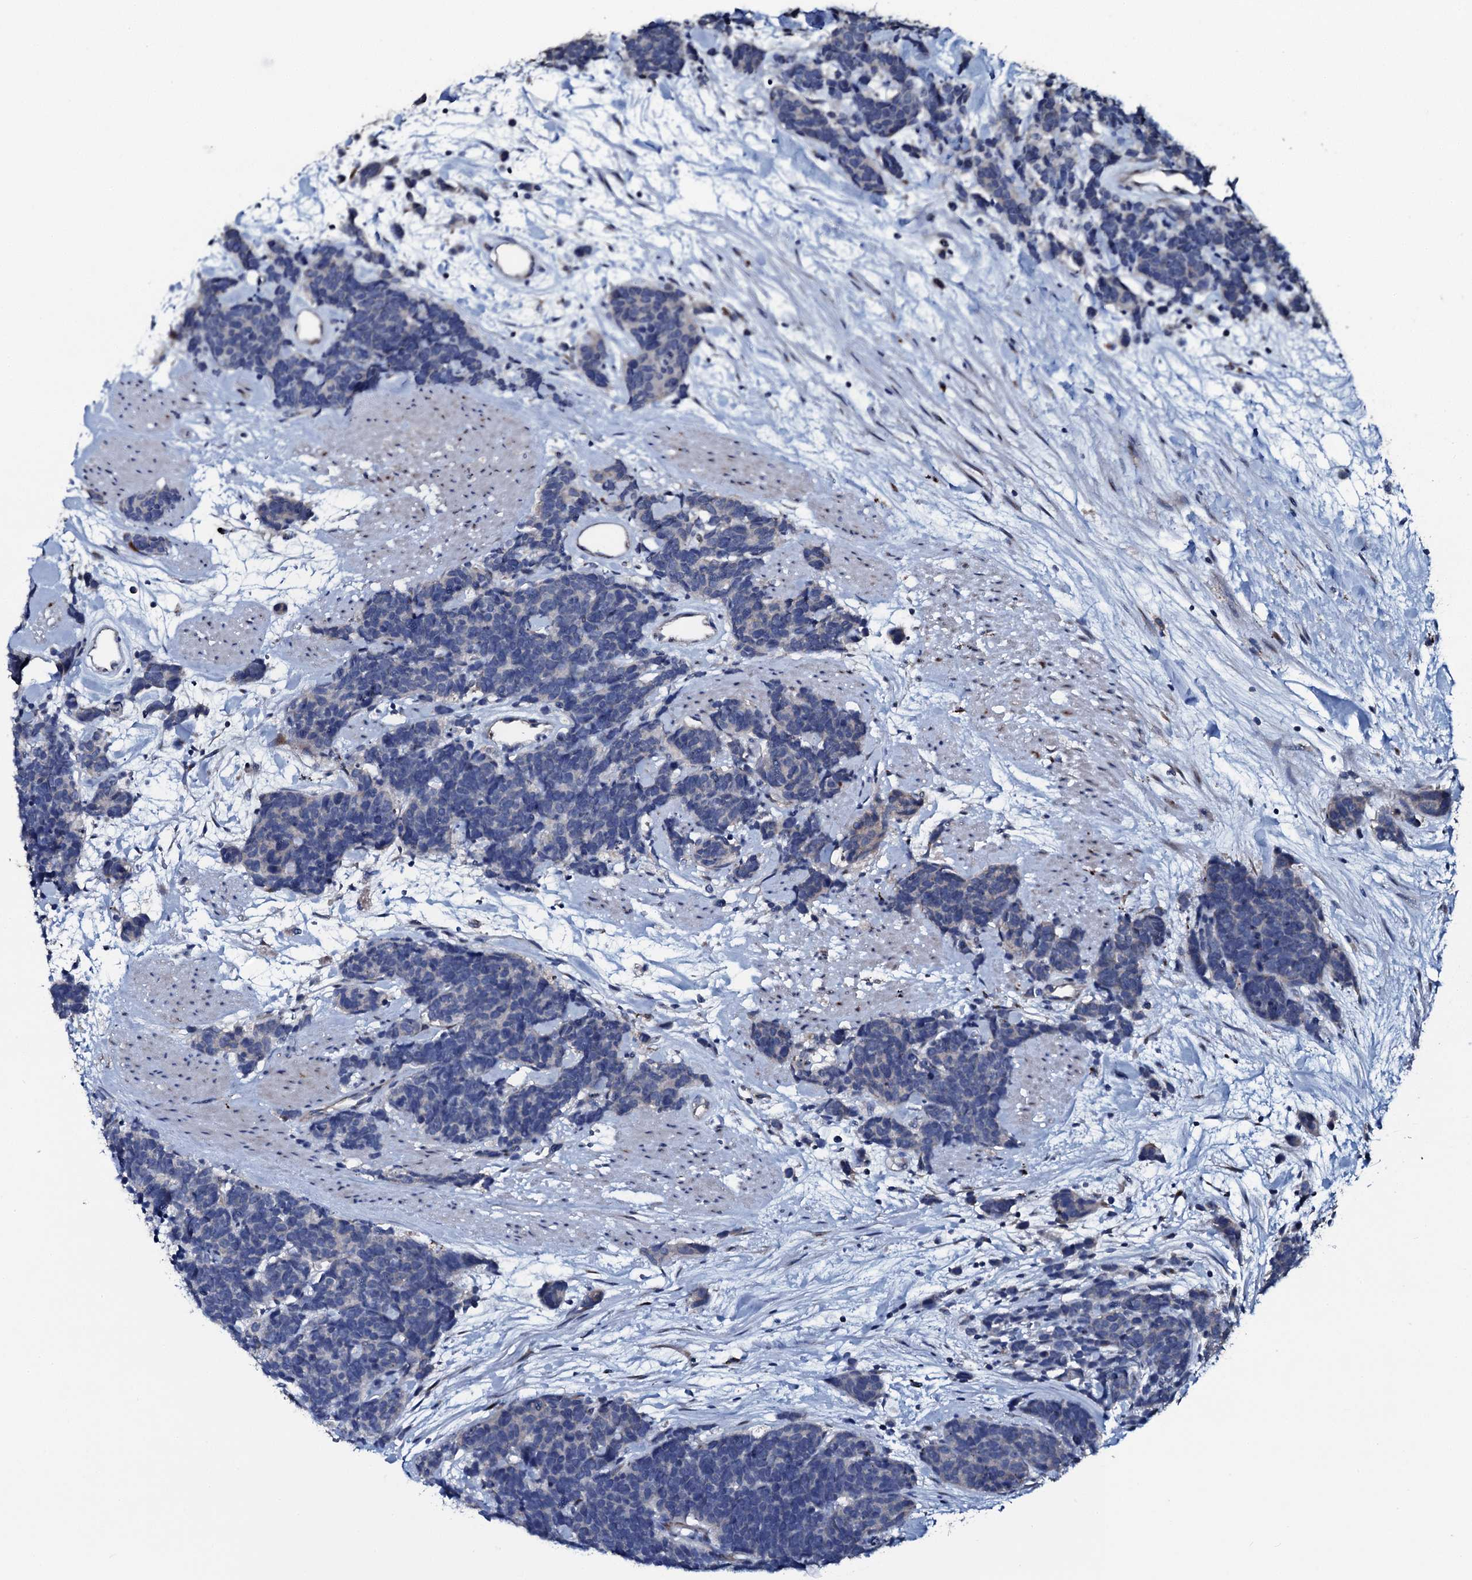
{"staining": {"intensity": "negative", "quantity": "none", "location": "none"}, "tissue": "carcinoid", "cell_type": "Tumor cells", "image_type": "cancer", "snomed": [{"axis": "morphology", "description": "Carcinoma, NOS"}, {"axis": "morphology", "description": "Carcinoid, malignant, NOS"}, {"axis": "topography", "description": "Urinary bladder"}], "caption": "Carcinoma stained for a protein using IHC reveals no expression tumor cells.", "gene": "IL12B", "patient": {"sex": "male", "age": 57}}